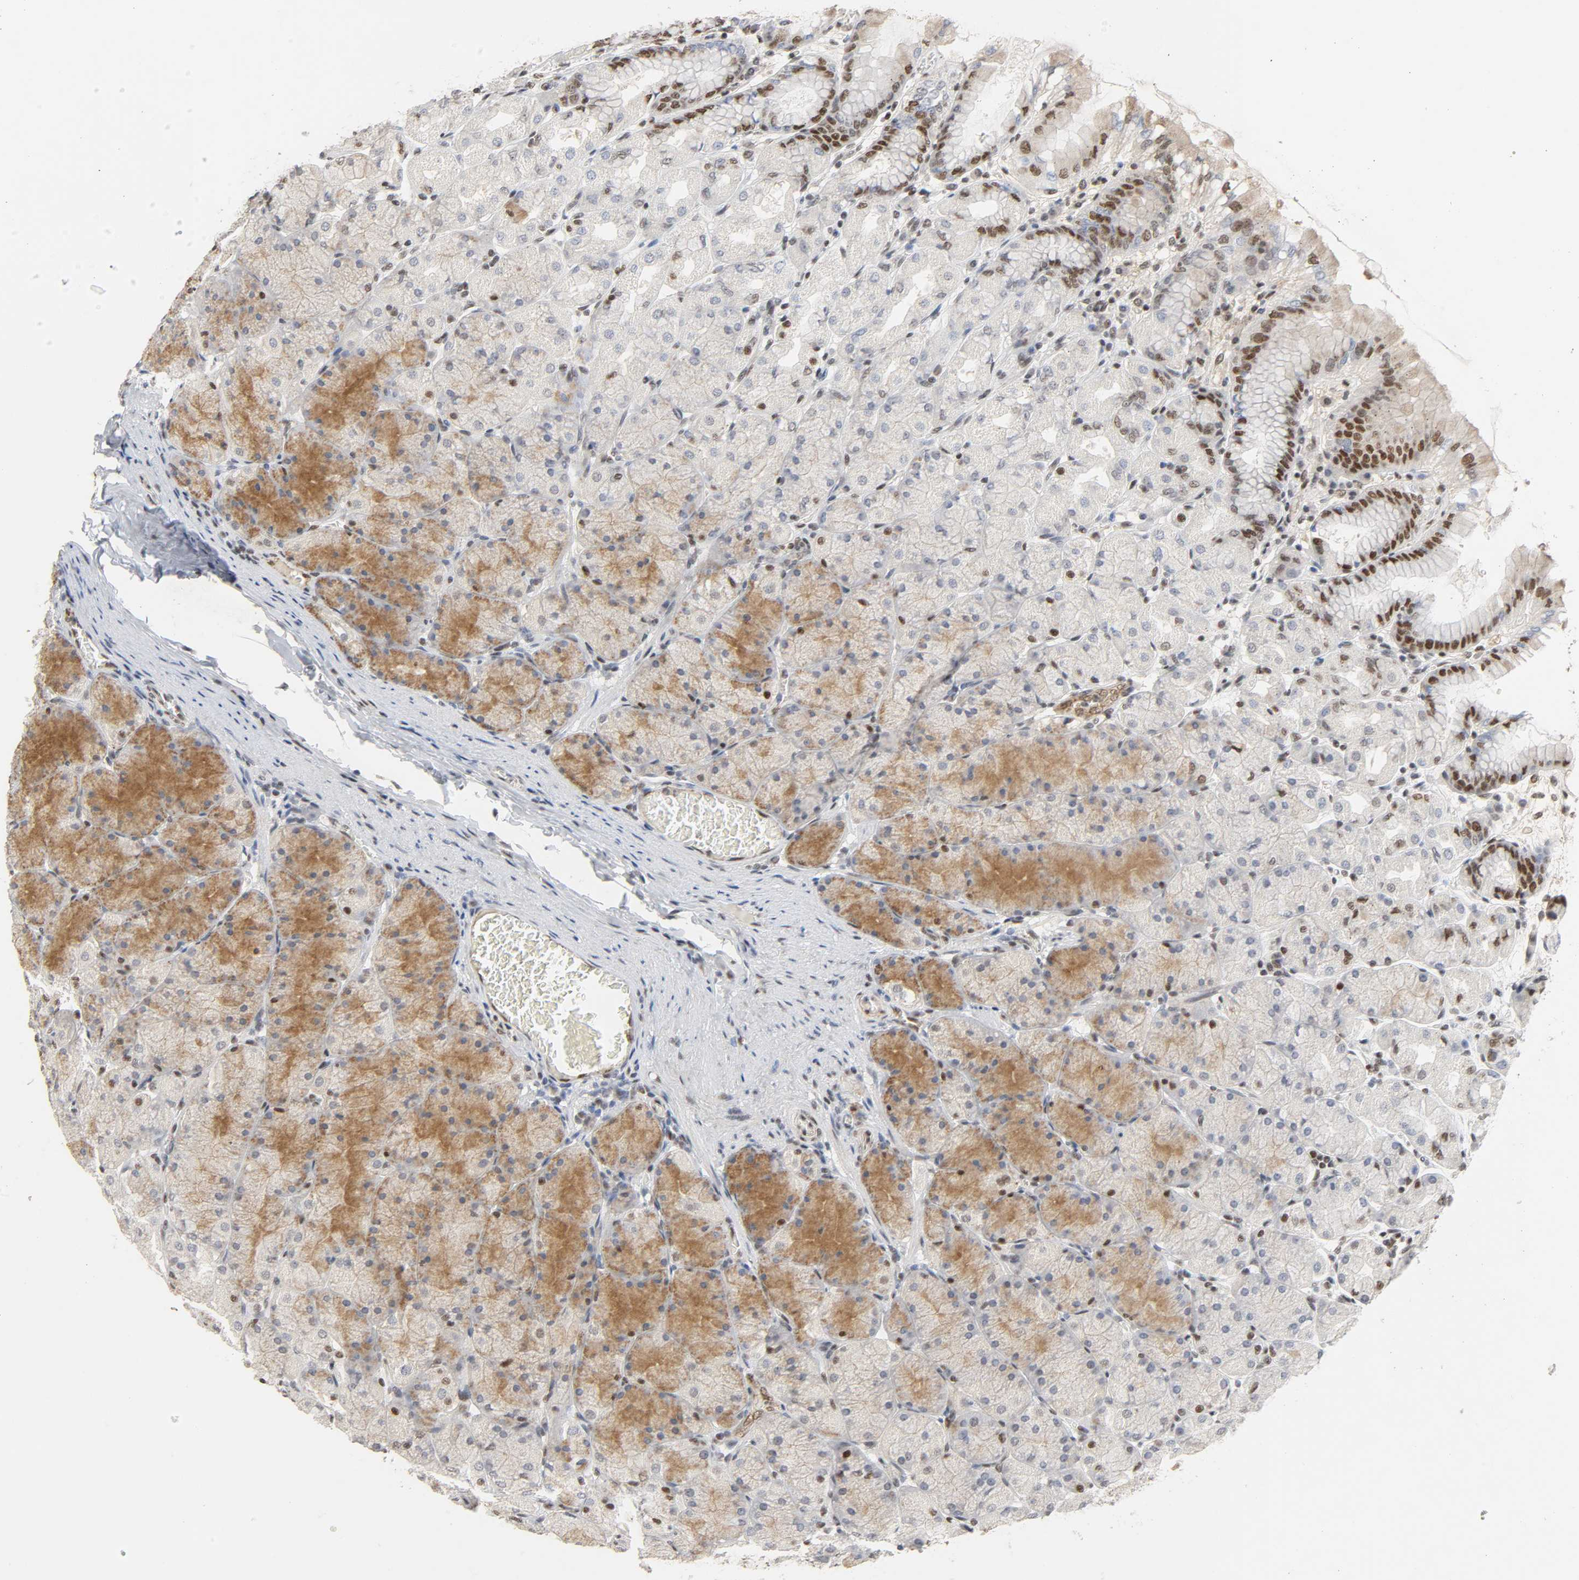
{"staining": {"intensity": "moderate", "quantity": "25%-75%", "location": "cytoplasmic/membranous,nuclear"}, "tissue": "stomach", "cell_type": "Glandular cells", "image_type": "normal", "snomed": [{"axis": "morphology", "description": "Normal tissue, NOS"}, {"axis": "topography", "description": "Stomach, upper"}], "caption": "Benign stomach was stained to show a protein in brown. There is medium levels of moderate cytoplasmic/membranous,nuclear expression in approximately 25%-75% of glandular cells.", "gene": "NCOA6", "patient": {"sex": "female", "age": 56}}